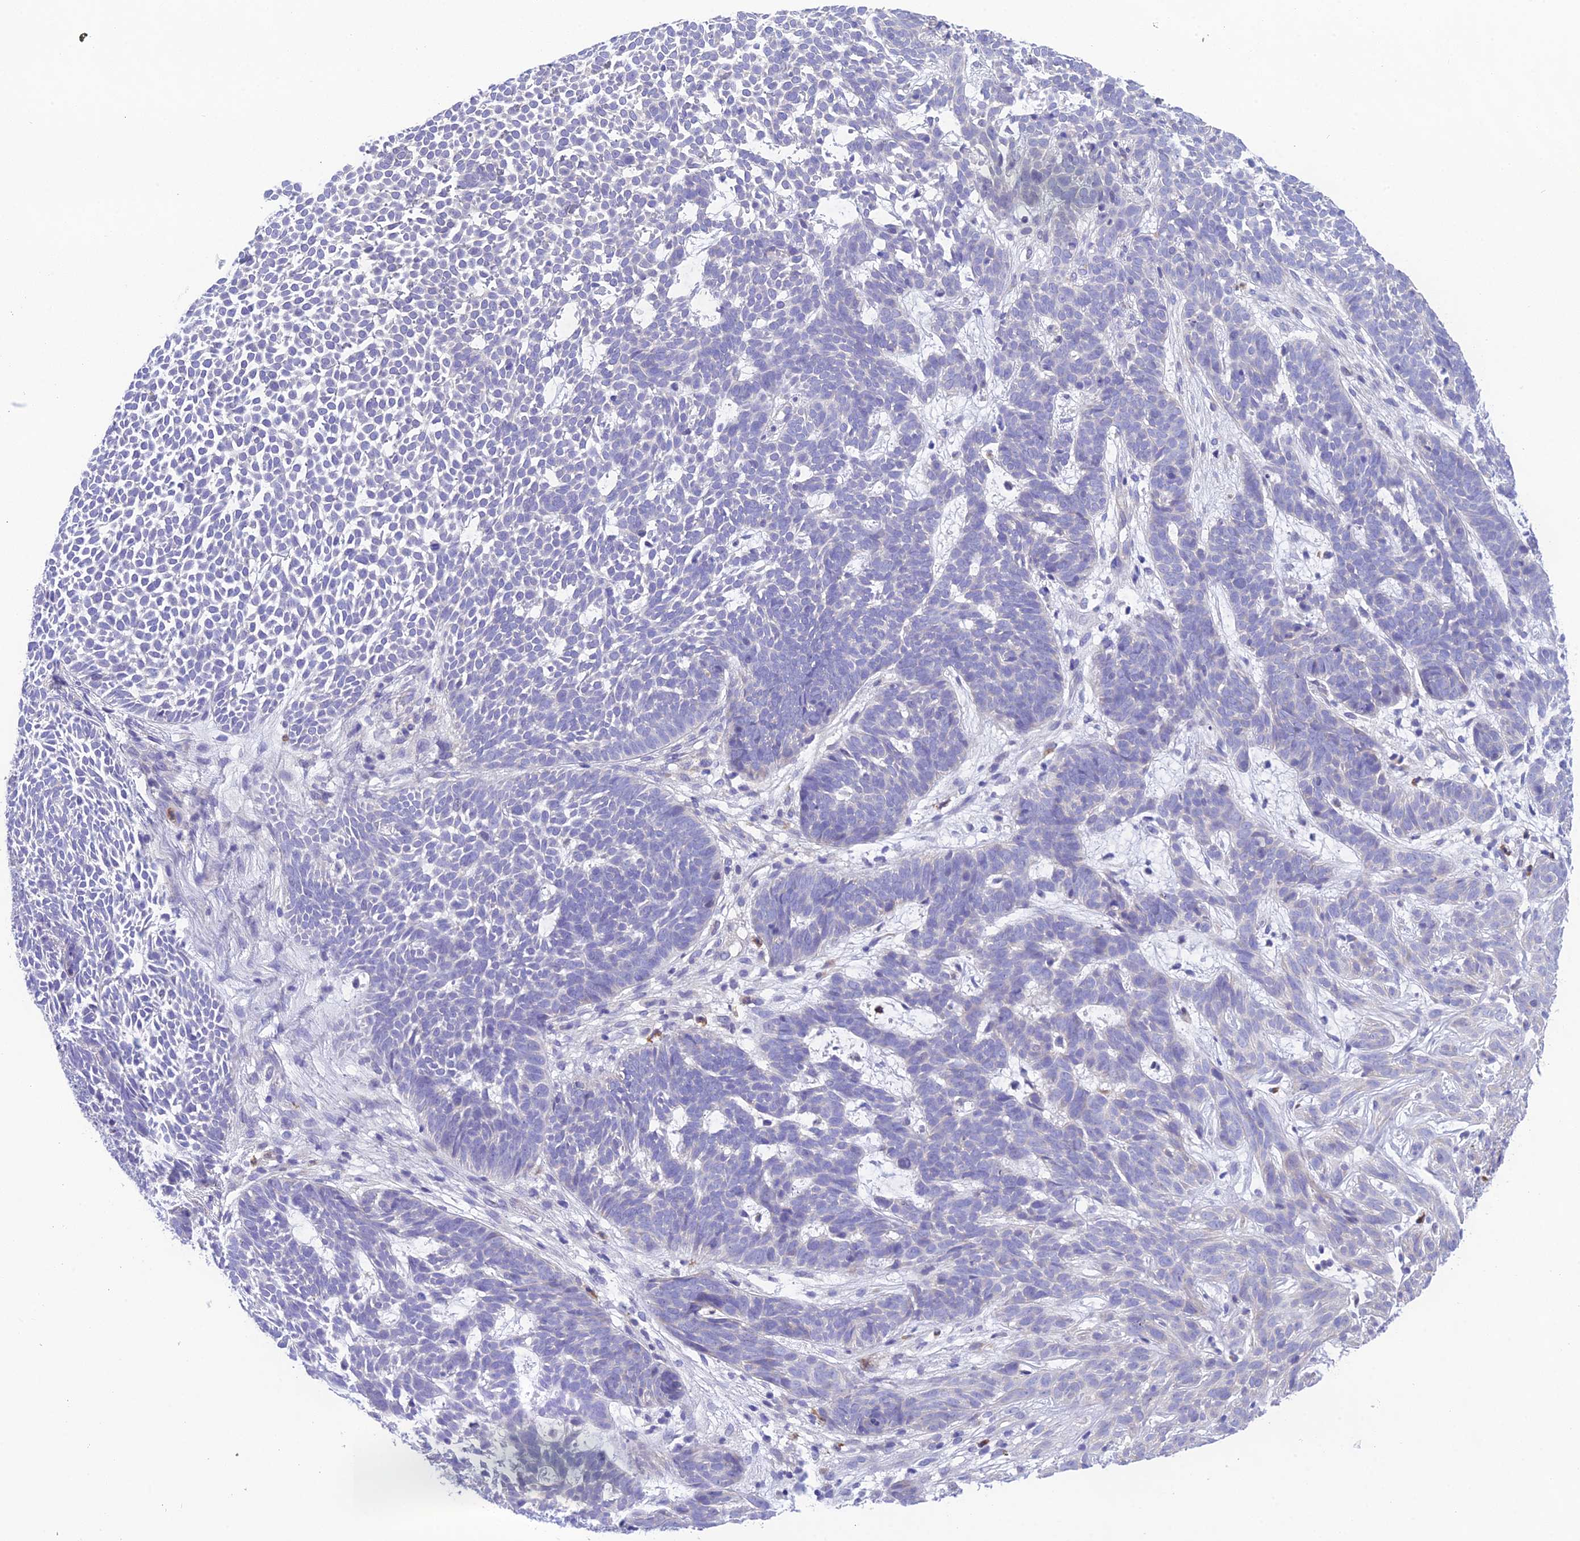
{"staining": {"intensity": "negative", "quantity": "none", "location": "none"}, "tissue": "skin cancer", "cell_type": "Tumor cells", "image_type": "cancer", "snomed": [{"axis": "morphology", "description": "Basal cell carcinoma"}, {"axis": "topography", "description": "Skin"}], "caption": "Immunohistochemistry (IHC) image of neoplastic tissue: human basal cell carcinoma (skin) stained with DAB (3,3'-diaminobenzidine) reveals no significant protein expression in tumor cells. (DAB (3,3'-diaminobenzidine) IHC visualized using brightfield microscopy, high magnification).", "gene": "KIAA0408", "patient": {"sex": "female", "age": 78}}